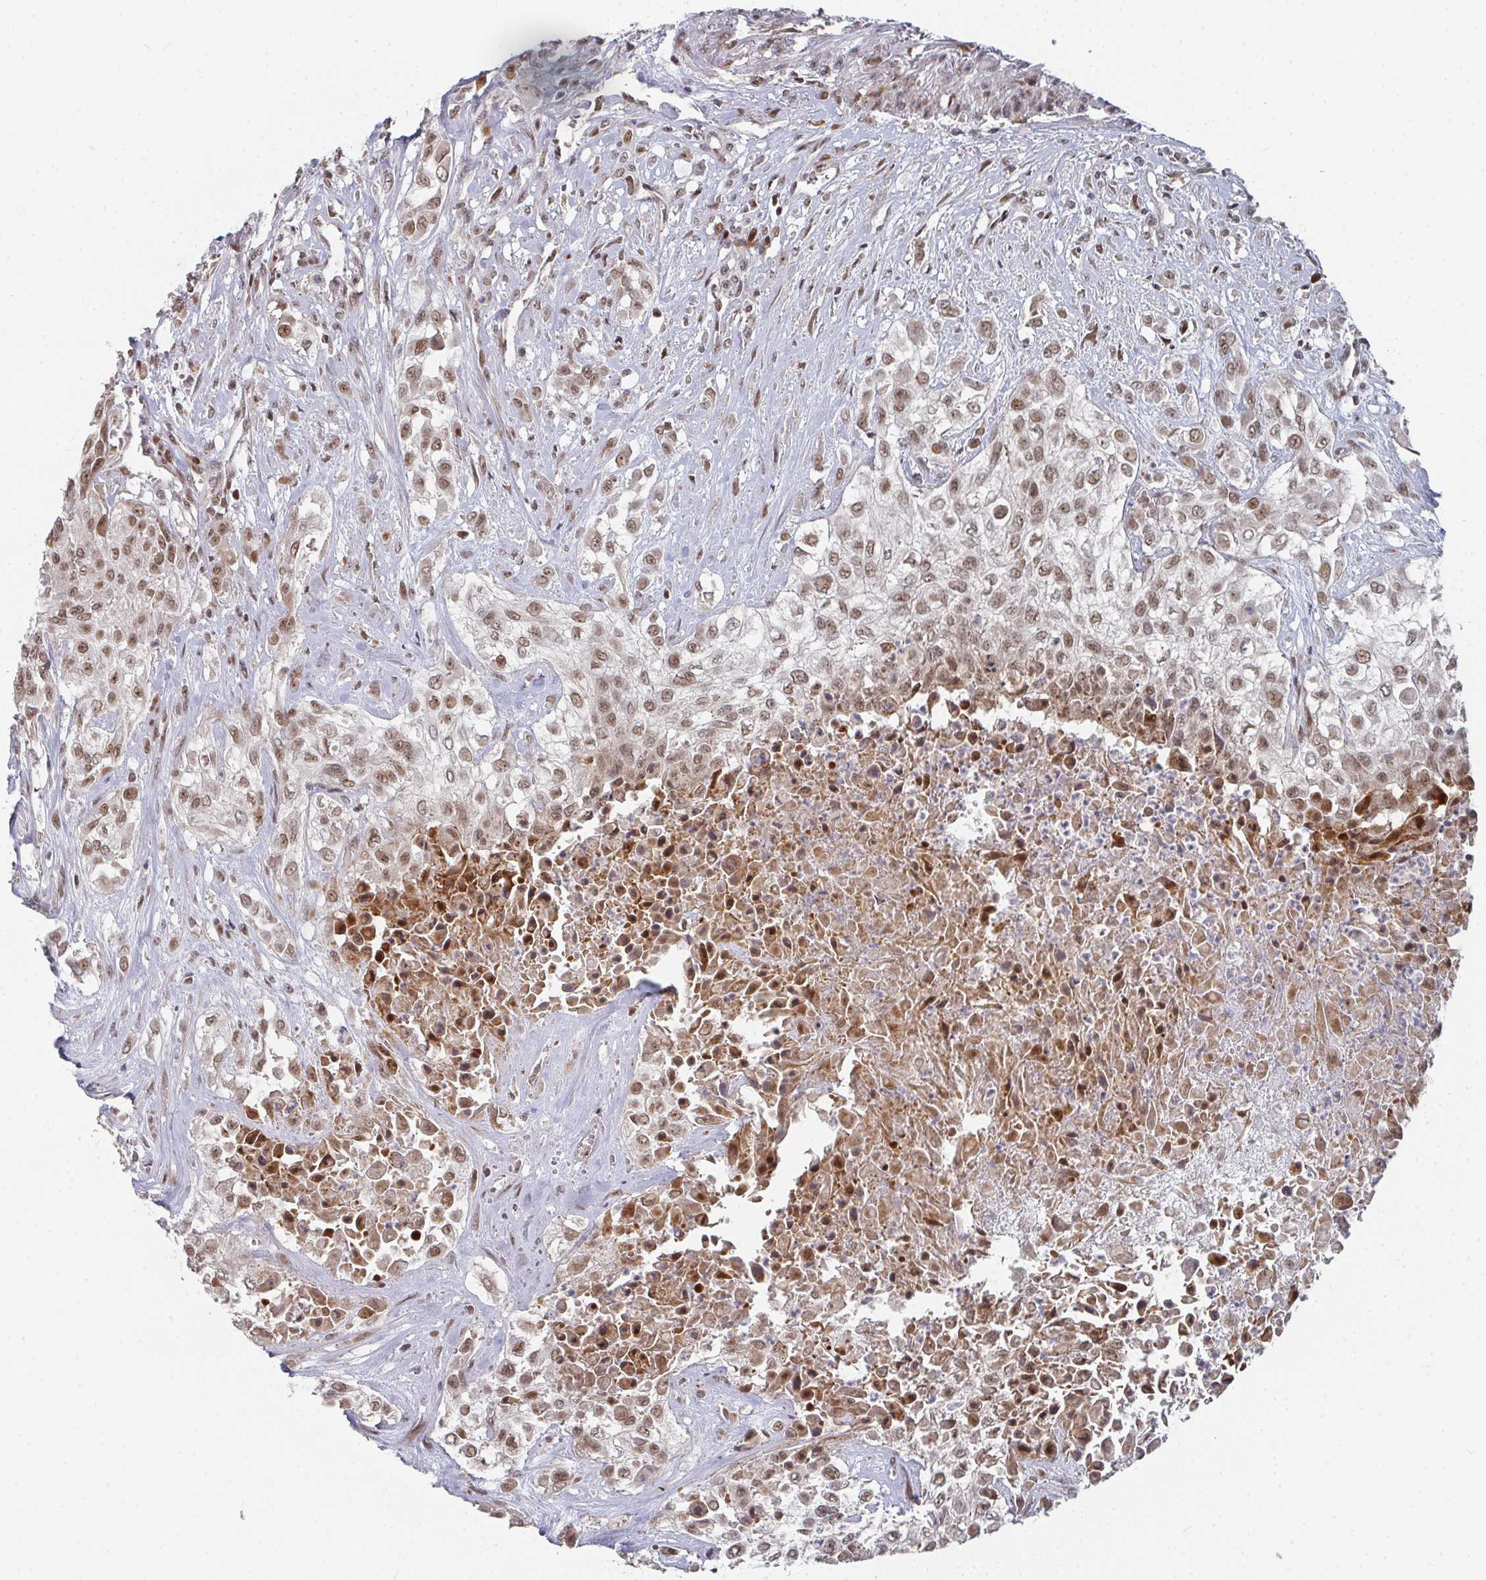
{"staining": {"intensity": "moderate", "quantity": ">75%", "location": "nuclear"}, "tissue": "urothelial cancer", "cell_type": "Tumor cells", "image_type": "cancer", "snomed": [{"axis": "morphology", "description": "Urothelial carcinoma, High grade"}, {"axis": "topography", "description": "Urinary bladder"}], "caption": "Human urothelial cancer stained with a brown dye displays moderate nuclear positive expression in about >75% of tumor cells.", "gene": "RBBP5", "patient": {"sex": "male", "age": 57}}